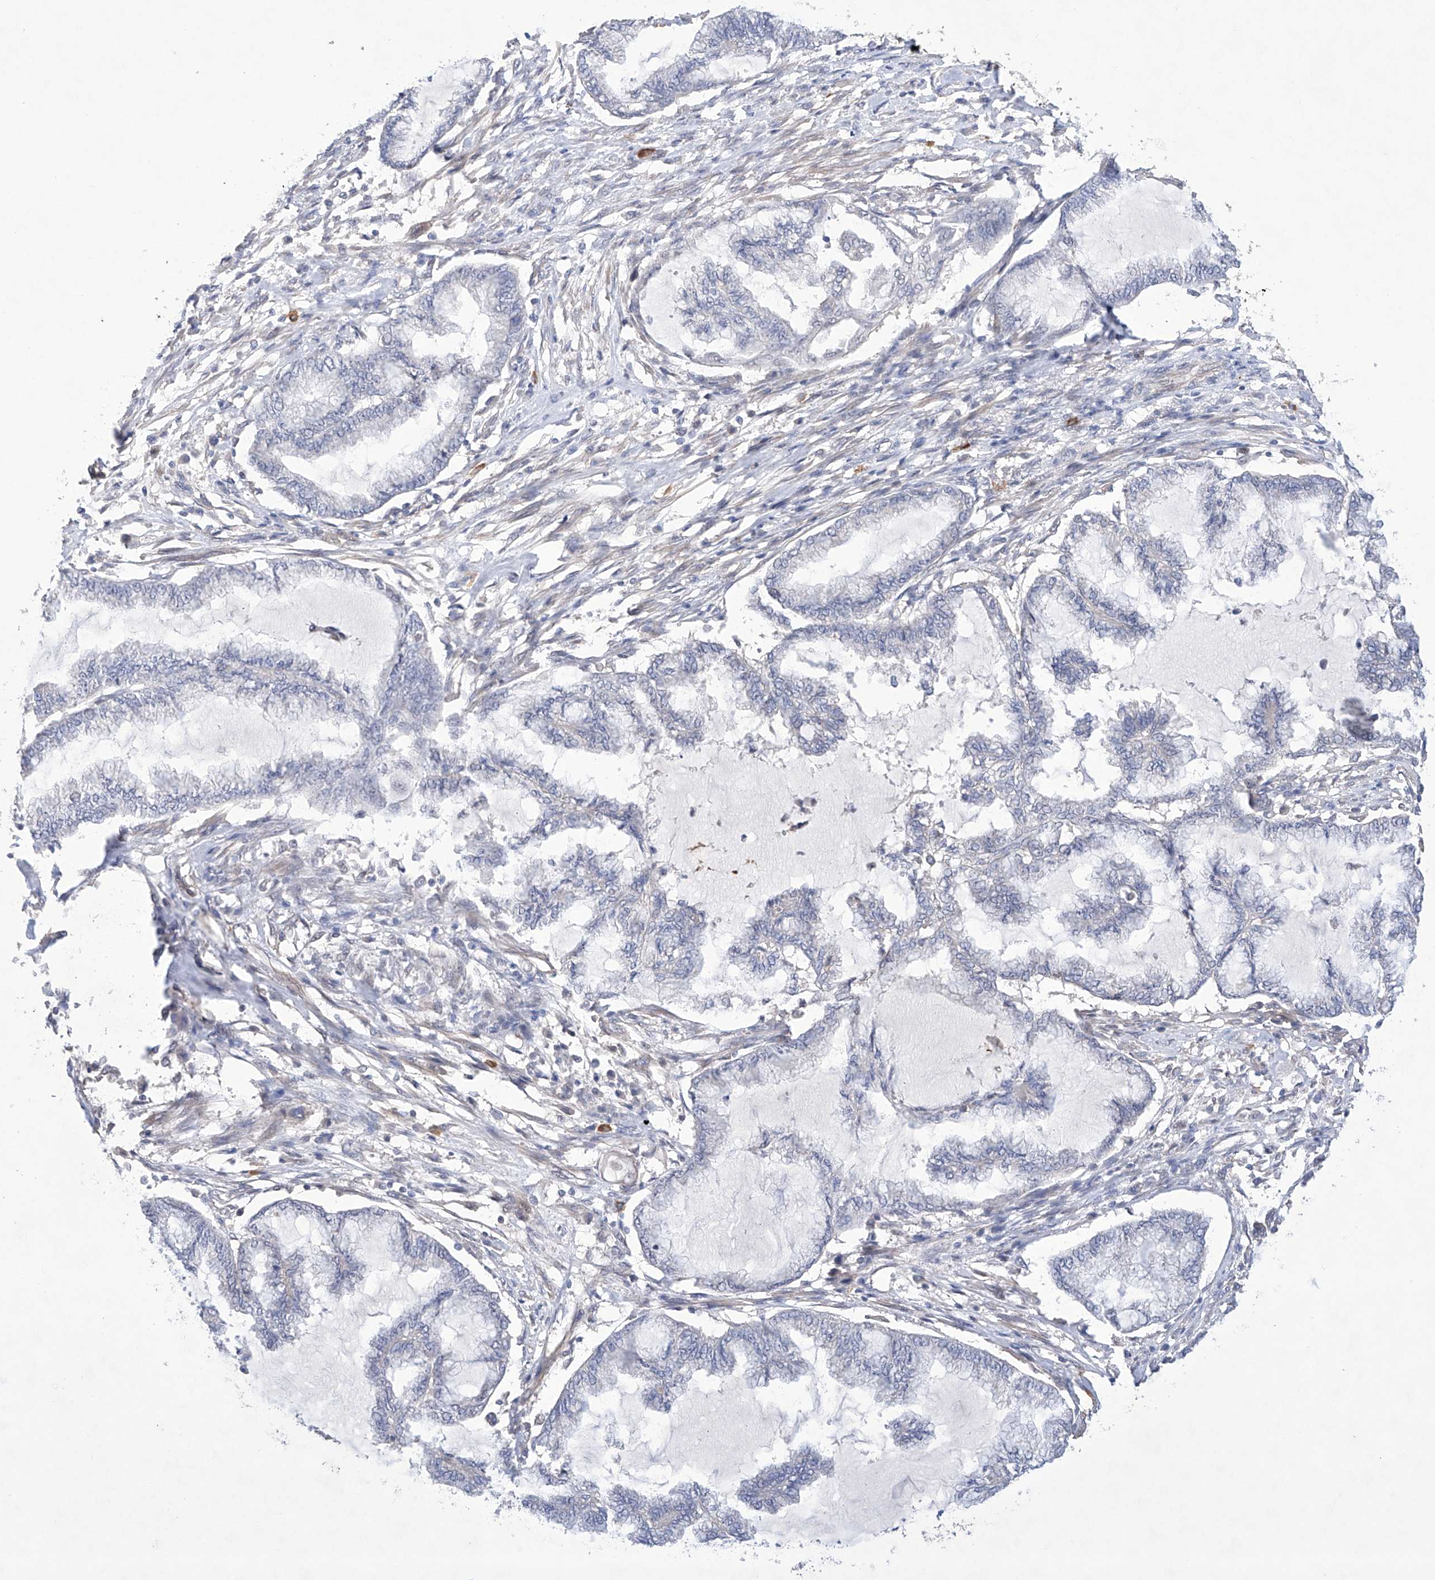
{"staining": {"intensity": "negative", "quantity": "none", "location": "none"}, "tissue": "endometrial cancer", "cell_type": "Tumor cells", "image_type": "cancer", "snomed": [{"axis": "morphology", "description": "Adenocarcinoma, NOS"}, {"axis": "topography", "description": "Endometrium"}], "caption": "Image shows no protein positivity in tumor cells of endometrial adenocarcinoma tissue.", "gene": "AFG1L", "patient": {"sex": "female", "age": 86}}